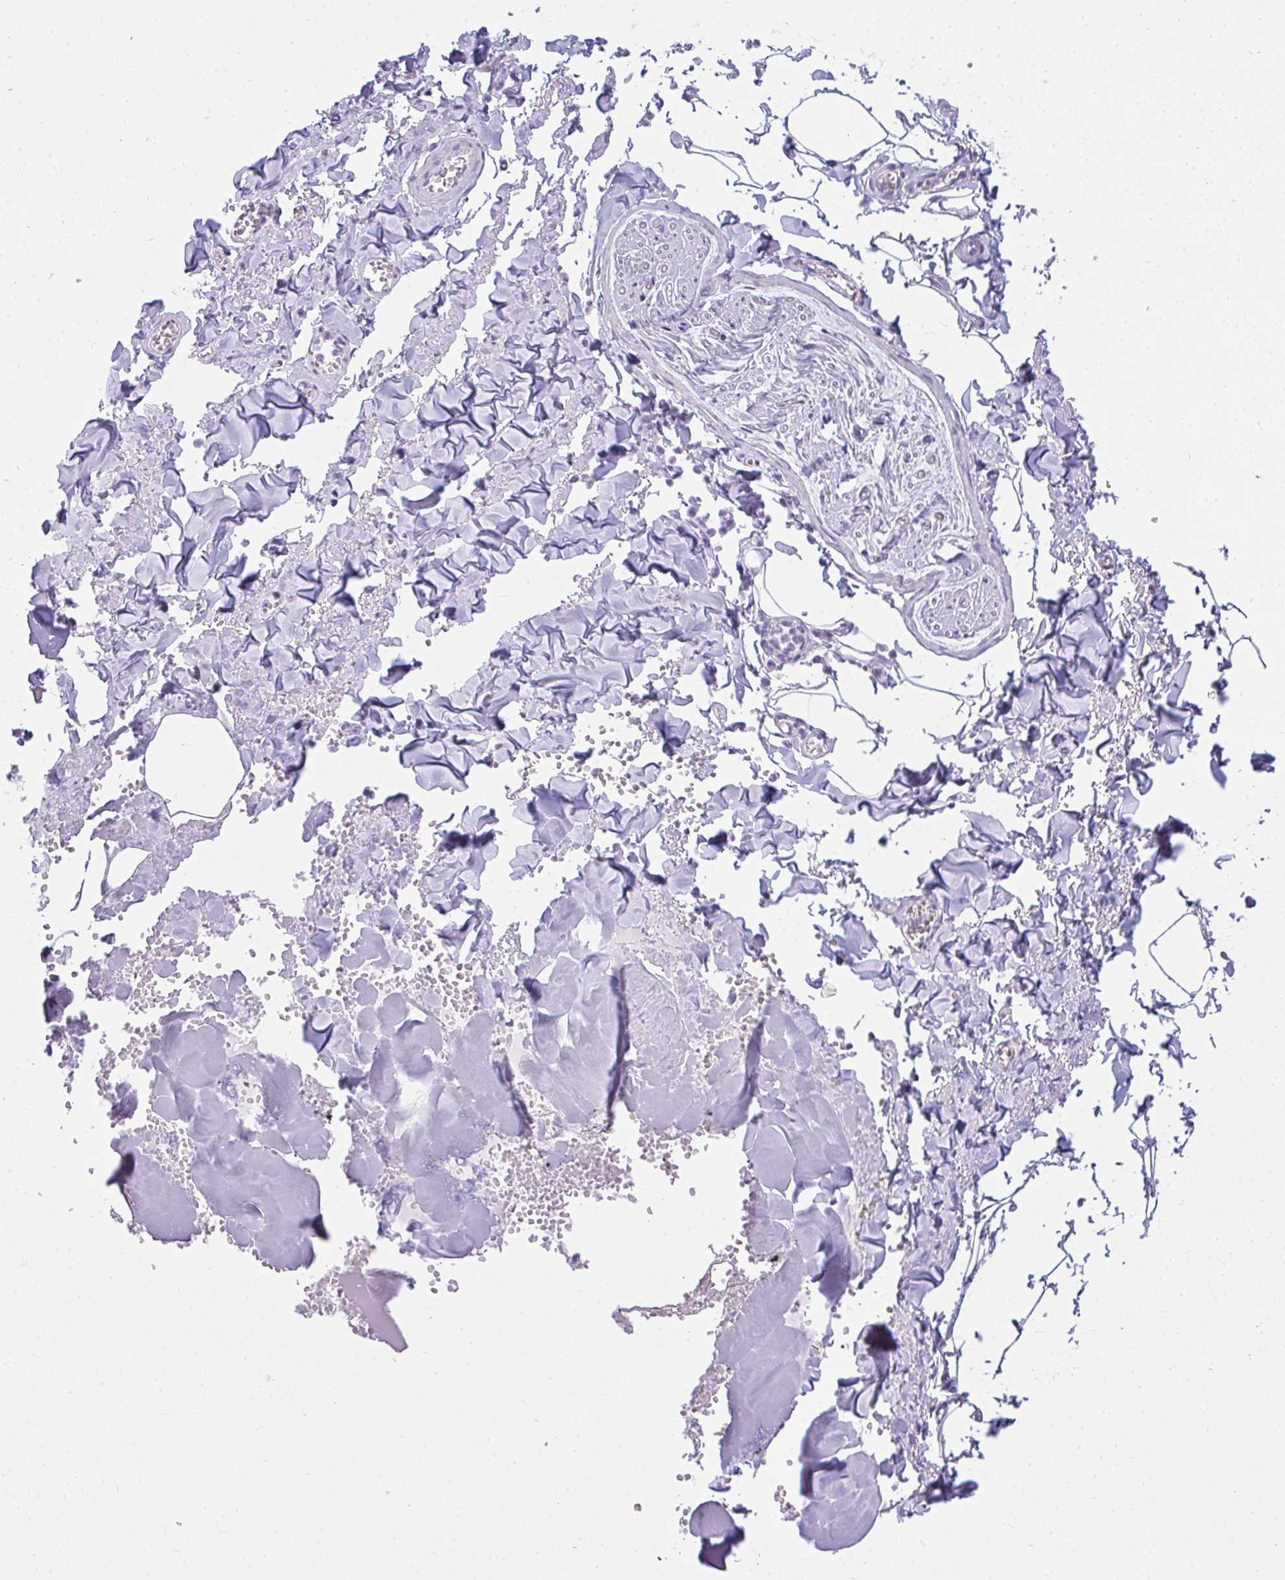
{"staining": {"intensity": "negative", "quantity": "none", "location": "none"}, "tissue": "adipose tissue", "cell_type": "Adipocytes", "image_type": "normal", "snomed": [{"axis": "morphology", "description": "Normal tissue, NOS"}, {"axis": "topography", "description": "Vulva"}, {"axis": "topography", "description": "Peripheral nerve tissue"}], "caption": "Human adipose tissue stained for a protein using IHC demonstrates no expression in adipocytes.", "gene": "RASL10A", "patient": {"sex": "female", "age": 66}}